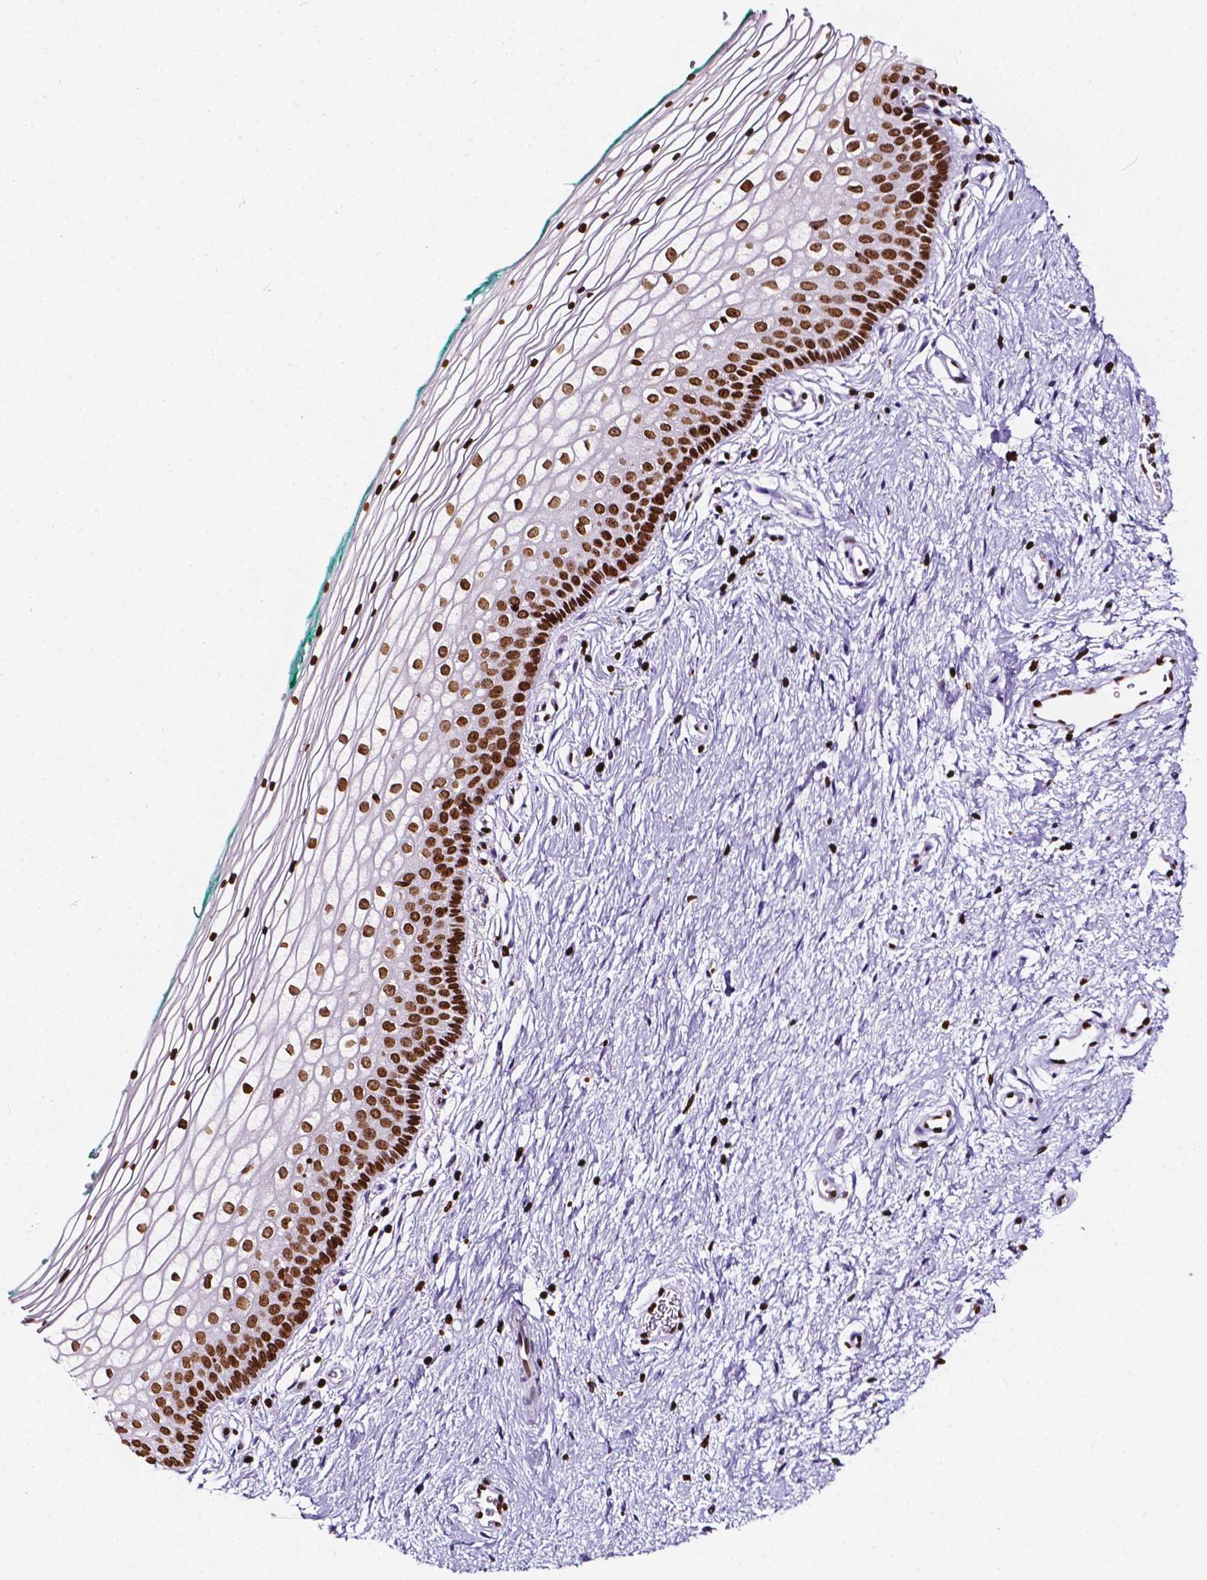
{"staining": {"intensity": "strong", "quantity": ">75%", "location": "nuclear"}, "tissue": "vagina", "cell_type": "Squamous epithelial cells", "image_type": "normal", "snomed": [{"axis": "morphology", "description": "Normal tissue, NOS"}, {"axis": "topography", "description": "Vagina"}], "caption": "Immunohistochemical staining of unremarkable human vagina reveals strong nuclear protein positivity in about >75% of squamous epithelial cells.", "gene": "CBY3", "patient": {"sex": "female", "age": 36}}